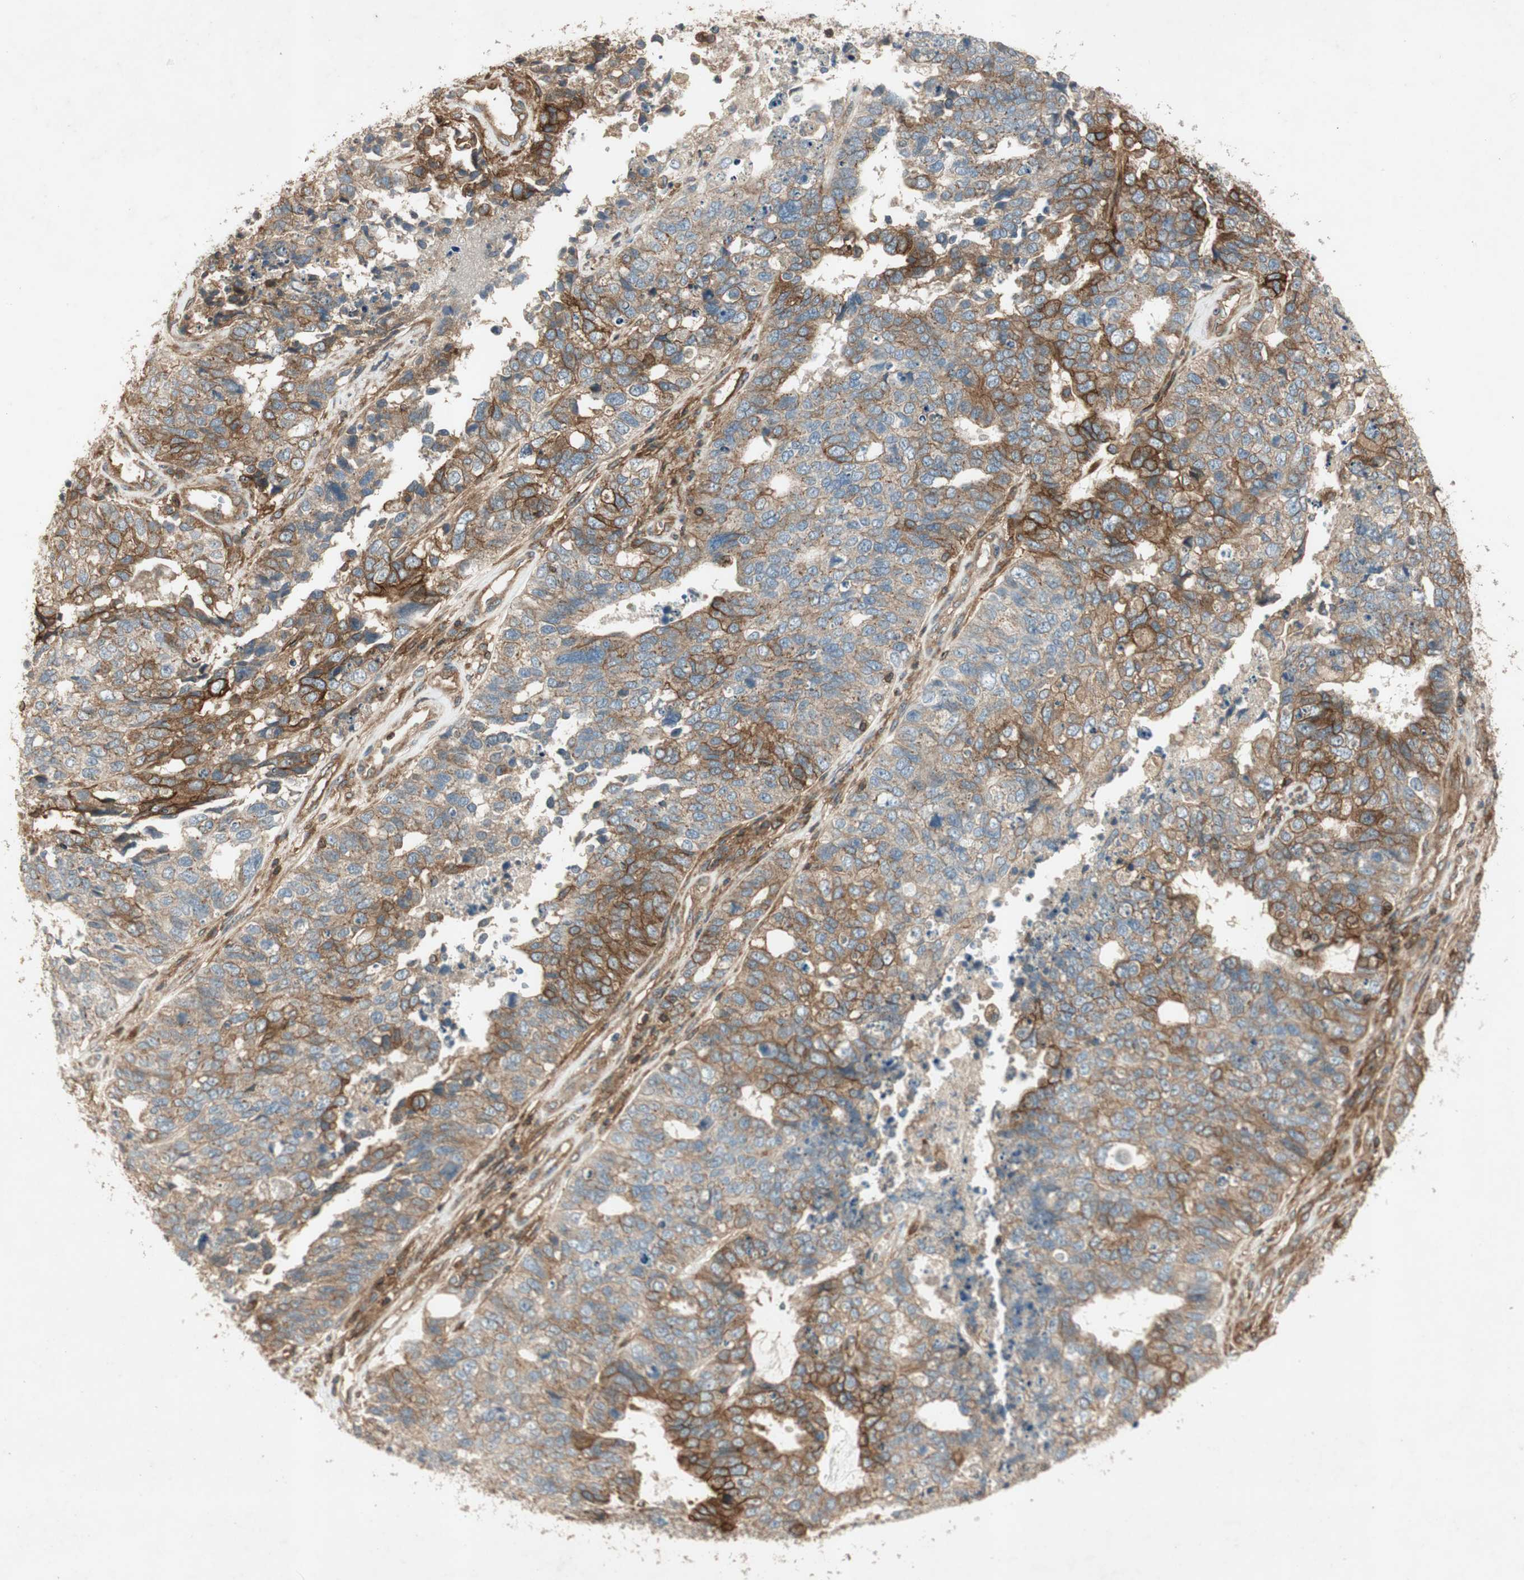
{"staining": {"intensity": "moderate", "quantity": ">75%", "location": "cytoplasmic/membranous"}, "tissue": "cervical cancer", "cell_type": "Tumor cells", "image_type": "cancer", "snomed": [{"axis": "morphology", "description": "Squamous cell carcinoma, NOS"}, {"axis": "topography", "description": "Cervix"}], "caption": "This image shows cervical cancer stained with IHC to label a protein in brown. The cytoplasmic/membranous of tumor cells show moderate positivity for the protein. Nuclei are counter-stained blue.", "gene": "BTN3A3", "patient": {"sex": "female", "age": 63}}